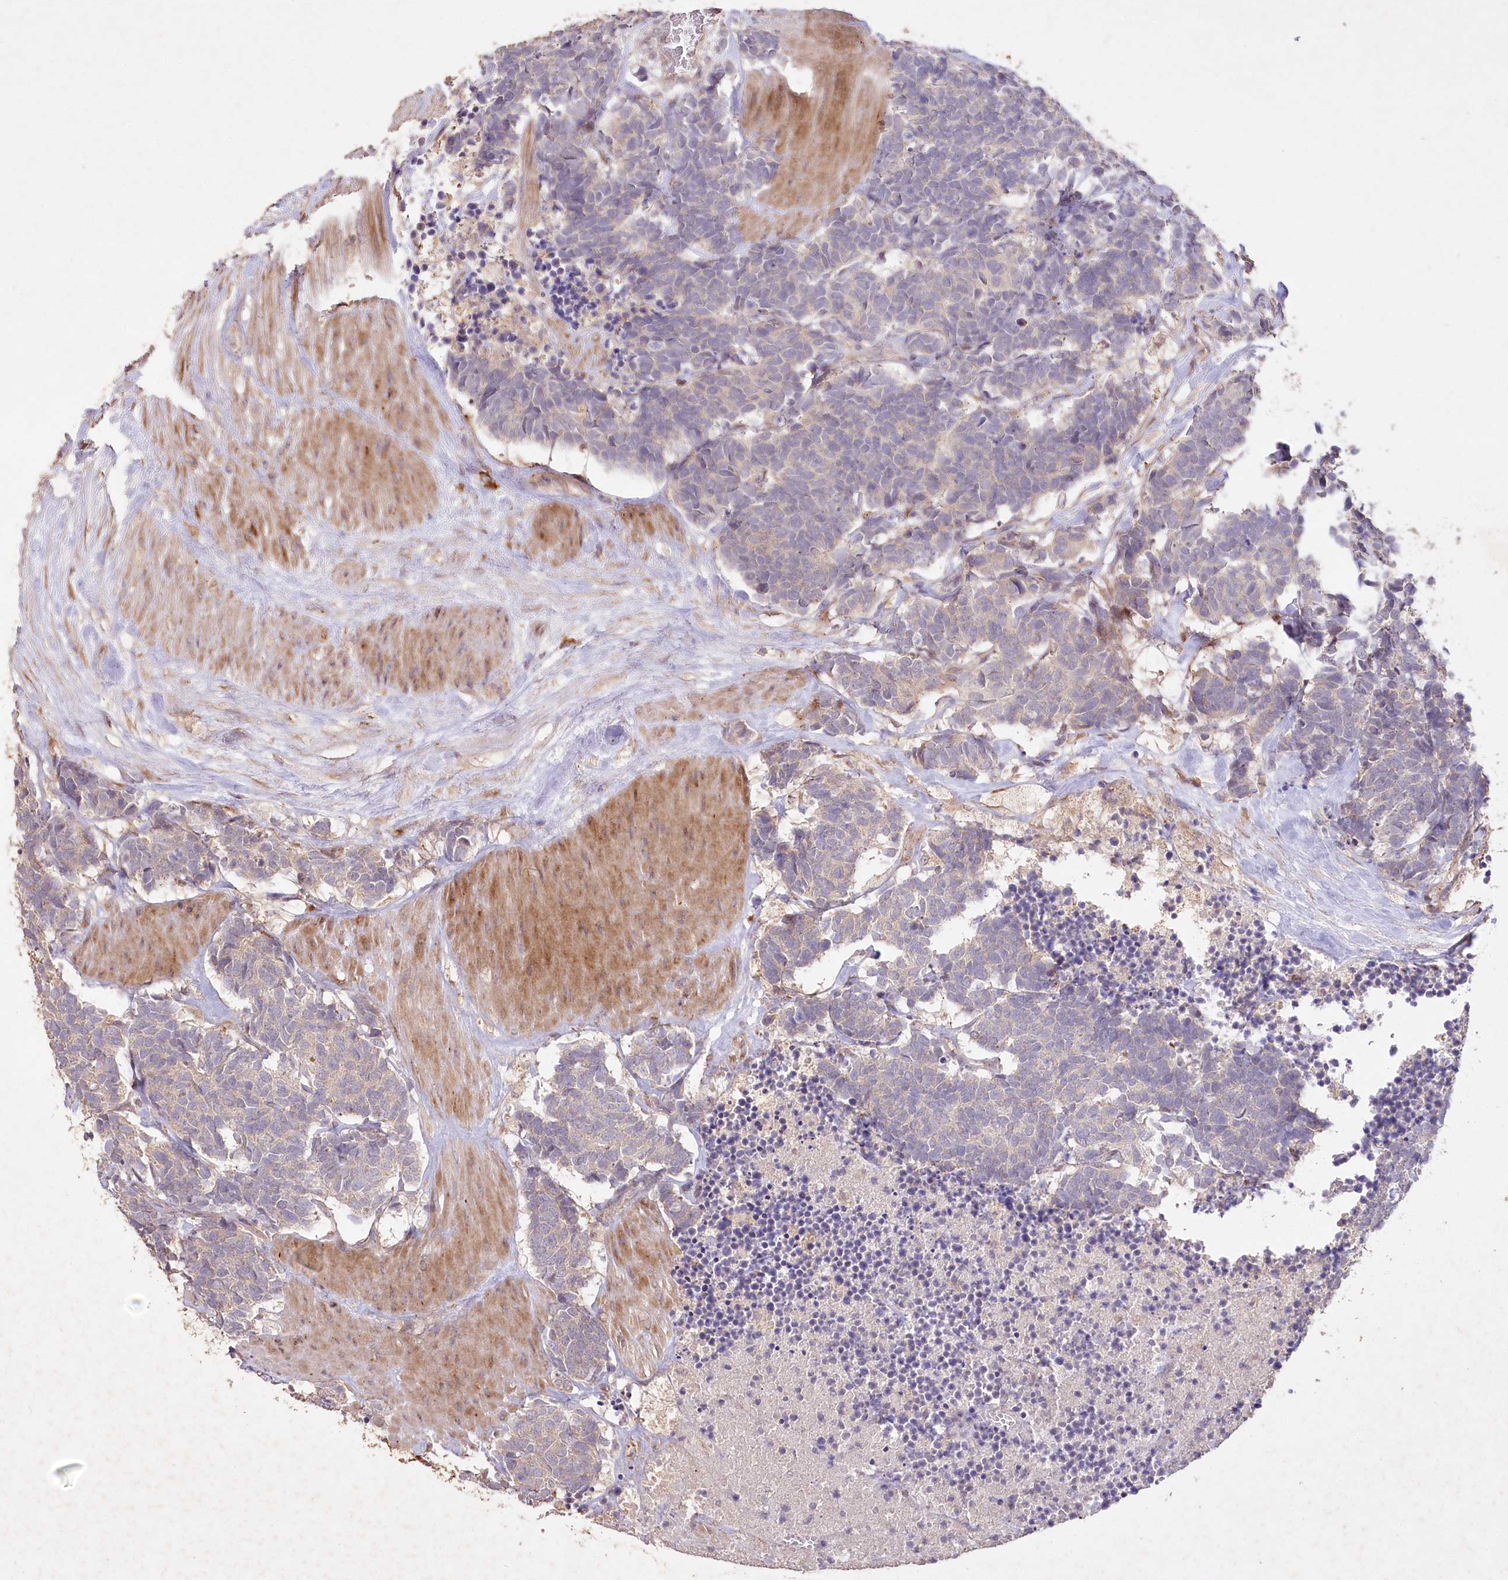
{"staining": {"intensity": "weak", "quantity": "<25%", "location": "cytoplasmic/membranous"}, "tissue": "carcinoid", "cell_type": "Tumor cells", "image_type": "cancer", "snomed": [{"axis": "morphology", "description": "Carcinoma, NOS"}, {"axis": "morphology", "description": "Carcinoid, malignant, NOS"}, {"axis": "topography", "description": "Urinary bladder"}], "caption": "Histopathology image shows no protein expression in tumor cells of carcinoma tissue.", "gene": "IRAK1BP1", "patient": {"sex": "male", "age": 57}}